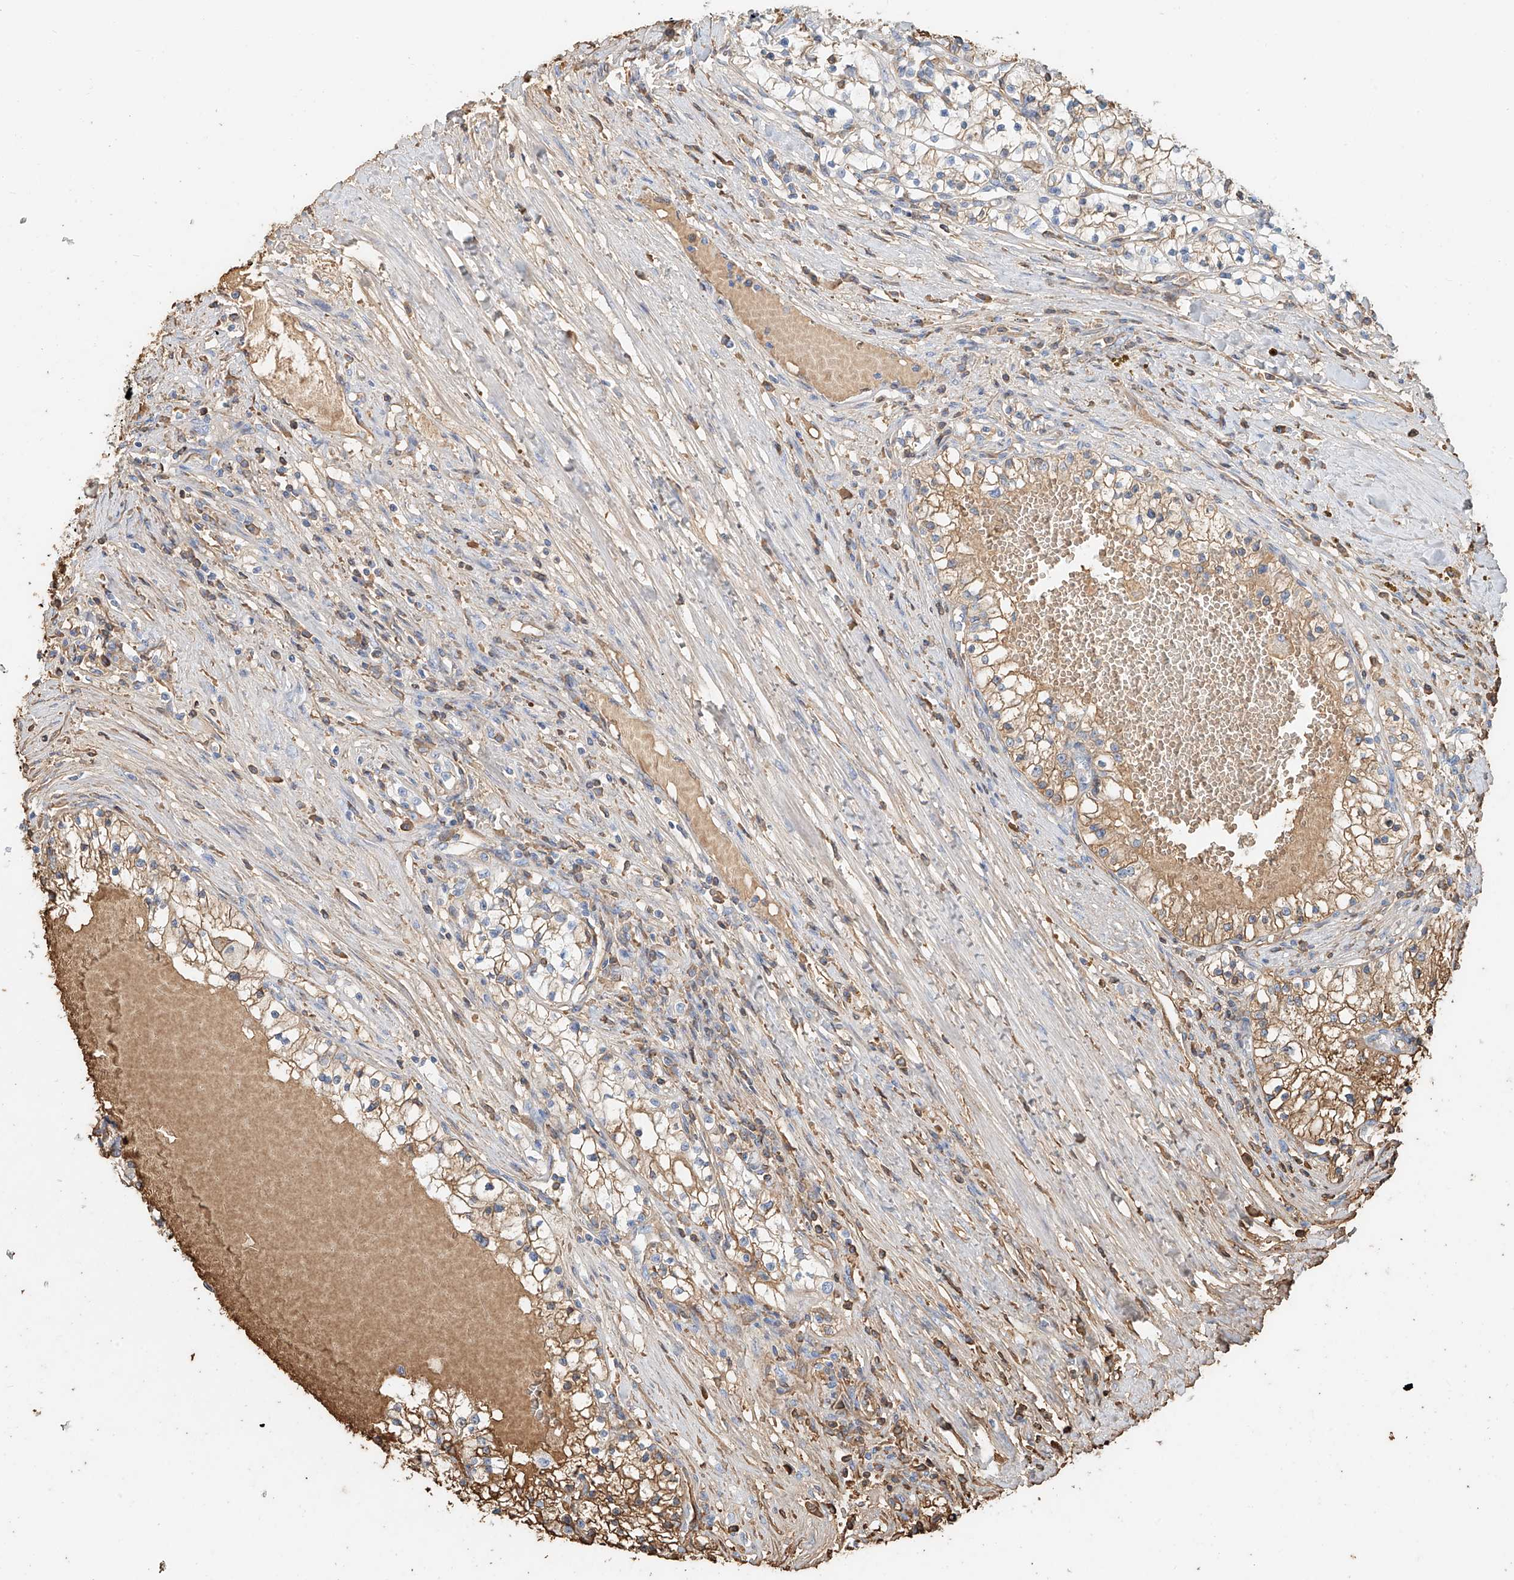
{"staining": {"intensity": "moderate", "quantity": "25%-75%", "location": "cytoplasmic/membranous"}, "tissue": "renal cancer", "cell_type": "Tumor cells", "image_type": "cancer", "snomed": [{"axis": "morphology", "description": "Normal tissue, NOS"}, {"axis": "morphology", "description": "Adenocarcinoma, NOS"}, {"axis": "topography", "description": "Kidney"}], "caption": "IHC of adenocarcinoma (renal) reveals medium levels of moderate cytoplasmic/membranous expression in approximately 25%-75% of tumor cells.", "gene": "ZFP30", "patient": {"sex": "male", "age": 68}}